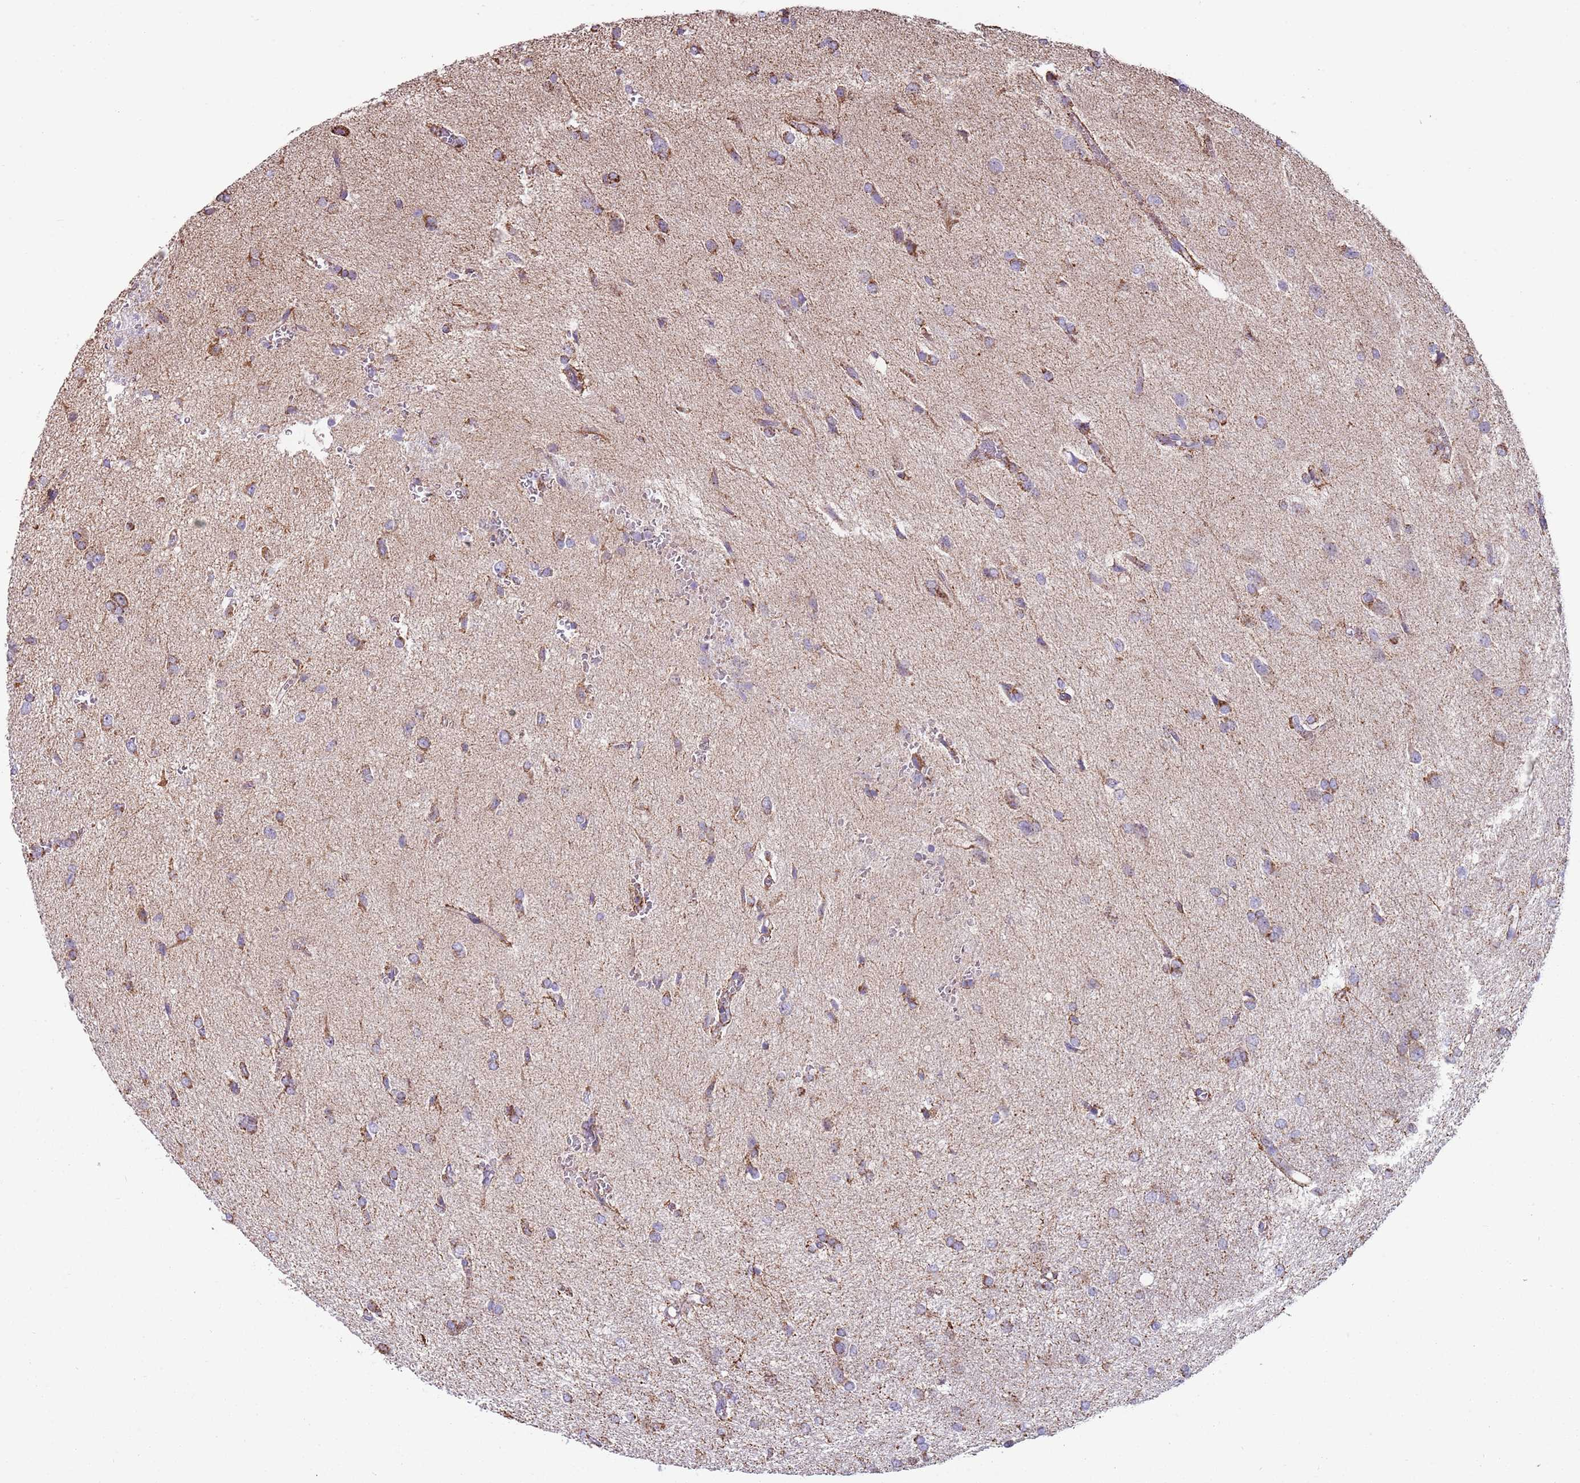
{"staining": {"intensity": "moderate", "quantity": "25%-75%", "location": "cytoplasmic/membranous"}, "tissue": "glioma", "cell_type": "Tumor cells", "image_type": "cancer", "snomed": [{"axis": "morphology", "description": "Glioma, malignant, High grade"}, {"axis": "topography", "description": "Brain"}], "caption": "A histopathology image showing moderate cytoplasmic/membranous positivity in approximately 25%-75% of tumor cells in glioma, as visualized by brown immunohistochemical staining.", "gene": "TTLL1", "patient": {"sex": "female", "age": 50}}